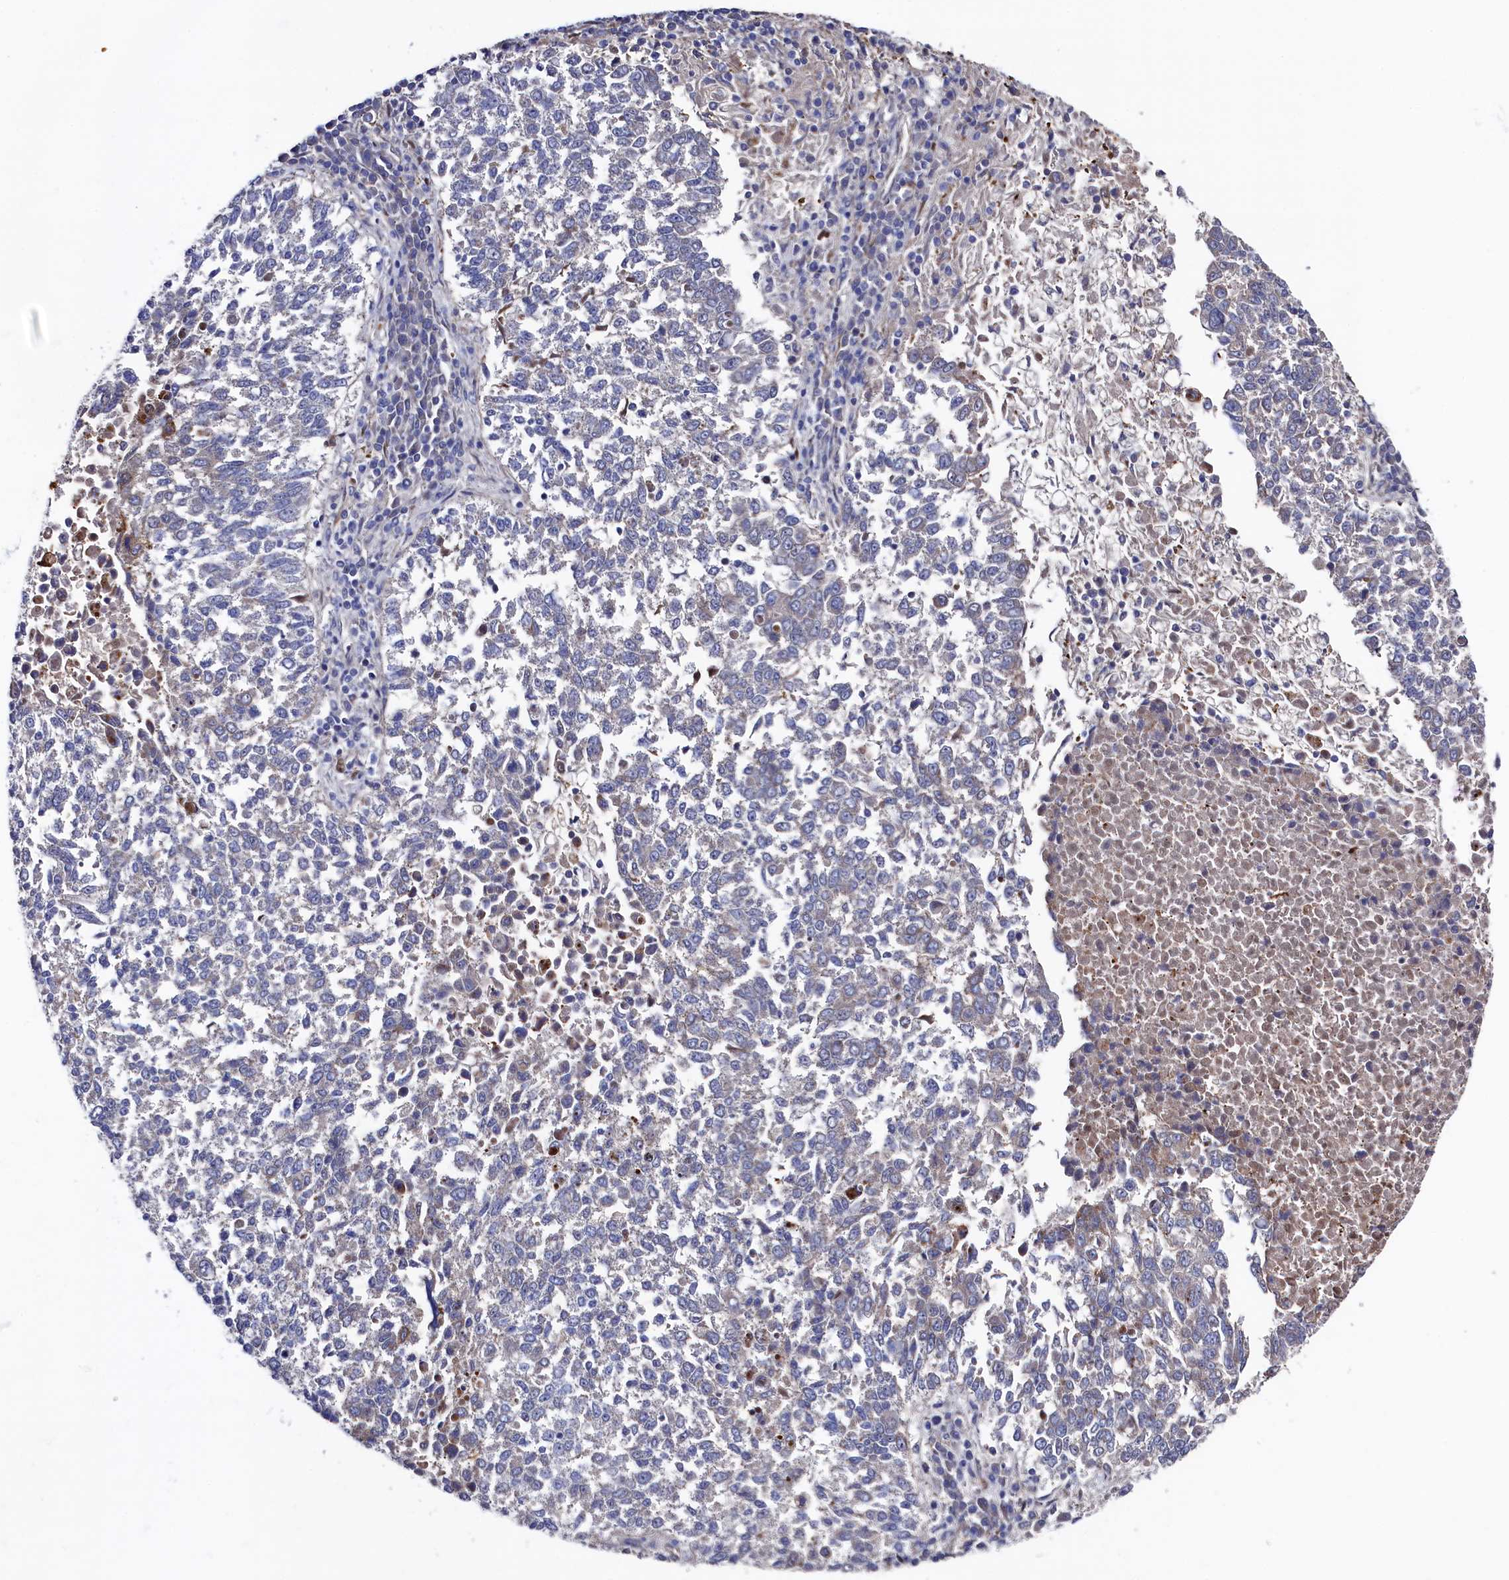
{"staining": {"intensity": "negative", "quantity": "none", "location": "none"}, "tissue": "lung cancer", "cell_type": "Tumor cells", "image_type": "cancer", "snomed": [{"axis": "morphology", "description": "Squamous cell carcinoma, NOS"}, {"axis": "topography", "description": "Lung"}], "caption": "High power microscopy micrograph of an immunohistochemistry (IHC) micrograph of lung squamous cell carcinoma, revealing no significant staining in tumor cells. (IHC, brightfield microscopy, high magnification).", "gene": "ZNF891", "patient": {"sex": "male", "age": 73}}